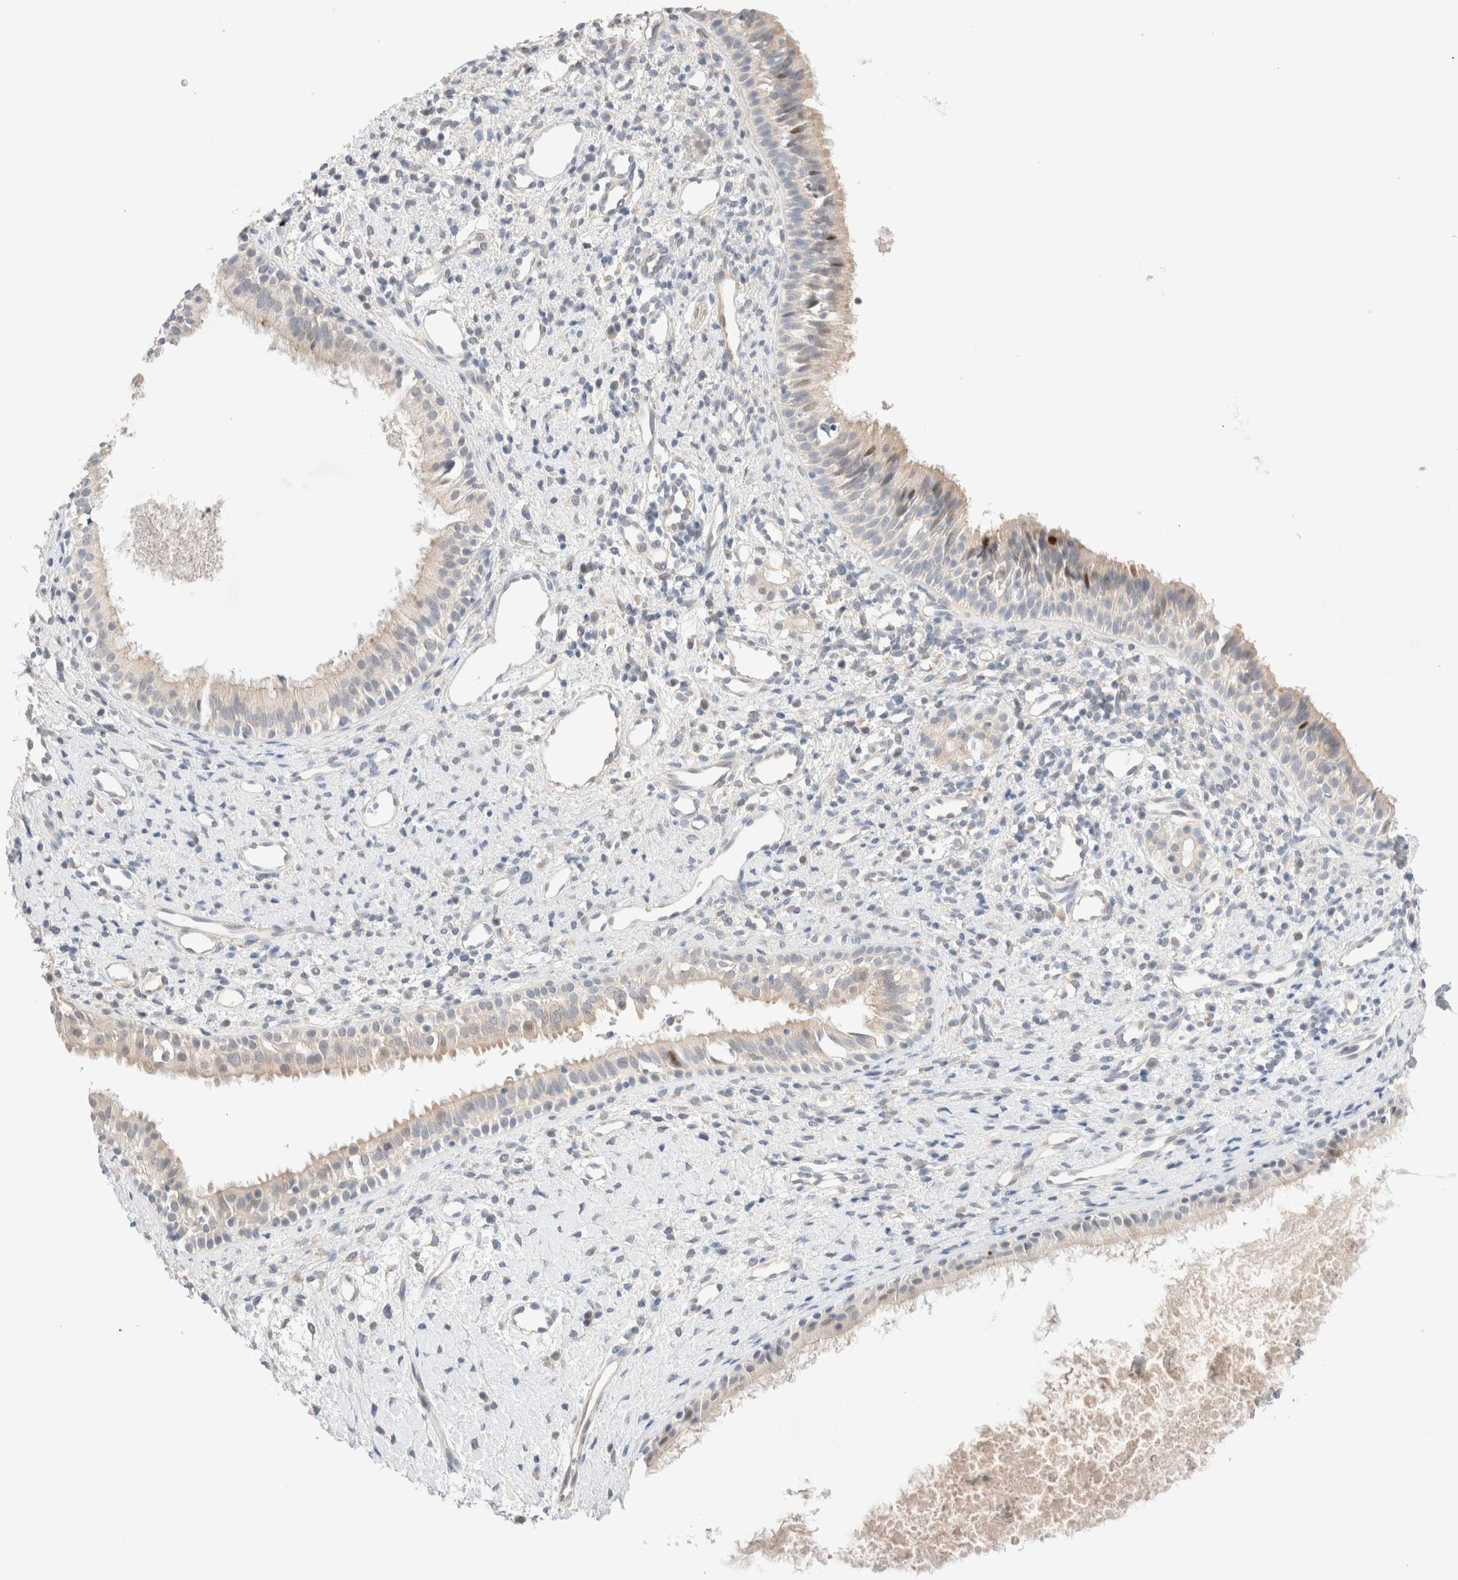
{"staining": {"intensity": "weak", "quantity": "<25%", "location": "cytoplasmic/membranous"}, "tissue": "nasopharynx", "cell_type": "Respiratory epithelial cells", "image_type": "normal", "snomed": [{"axis": "morphology", "description": "Normal tissue, NOS"}, {"axis": "topography", "description": "Nasopharynx"}], "caption": "Protein analysis of normal nasopharynx exhibits no significant positivity in respiratory epithelial cells. (IHC, brightfield microscopy, high magnification).", "gene": "SPATA20", "patient": {"sex": "male", "age": 22}}